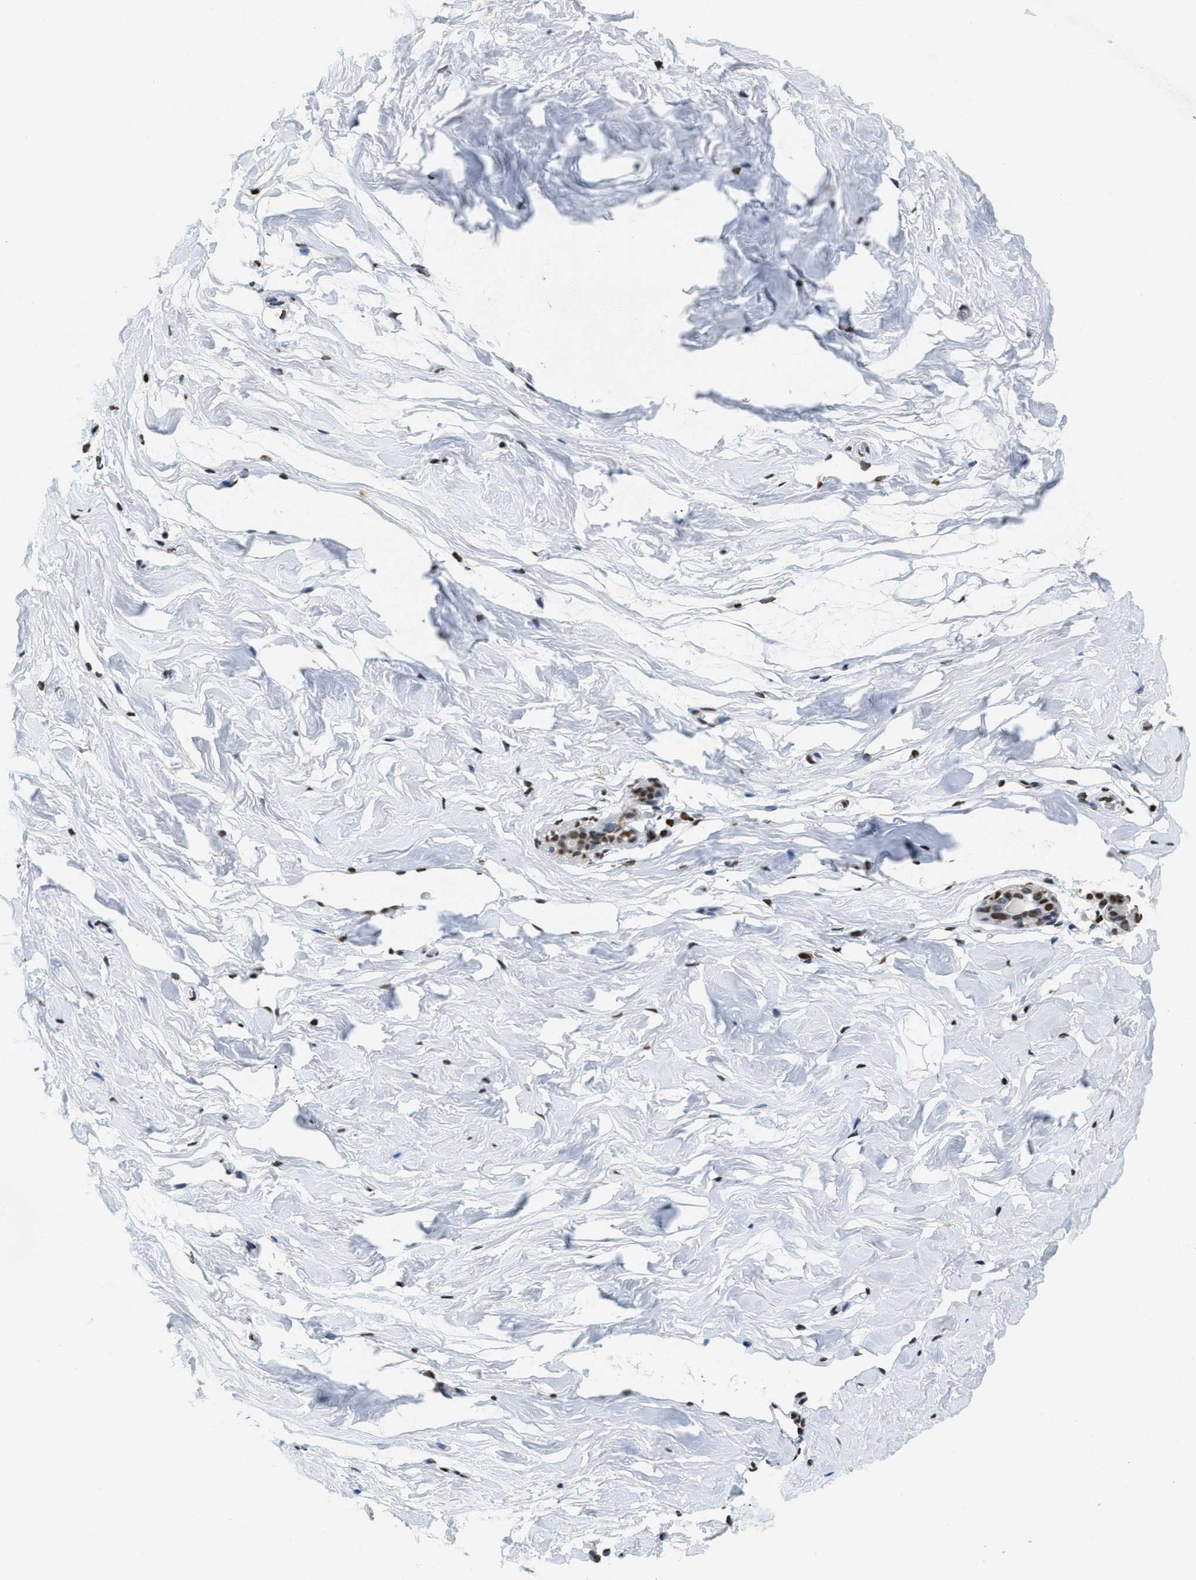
{"staining": {"intensity": "moderate", "quantity": ">75%", "location": "nuclear"}, "tissue": "breast", "cell_type": "Adipocytes", "image_type": "normal", "snomed": [{"axis": "morphology", "description": "Normal tissue, NOS"}, {"axis": "topography", "description": "Breast"}], "caption": "Adipocytes demonstrate medium levels of moderate nuclear staining in about >75% of cells in benign breast.", "gene": "NUP88", "patient": {"sex": "female", "age": 62}}